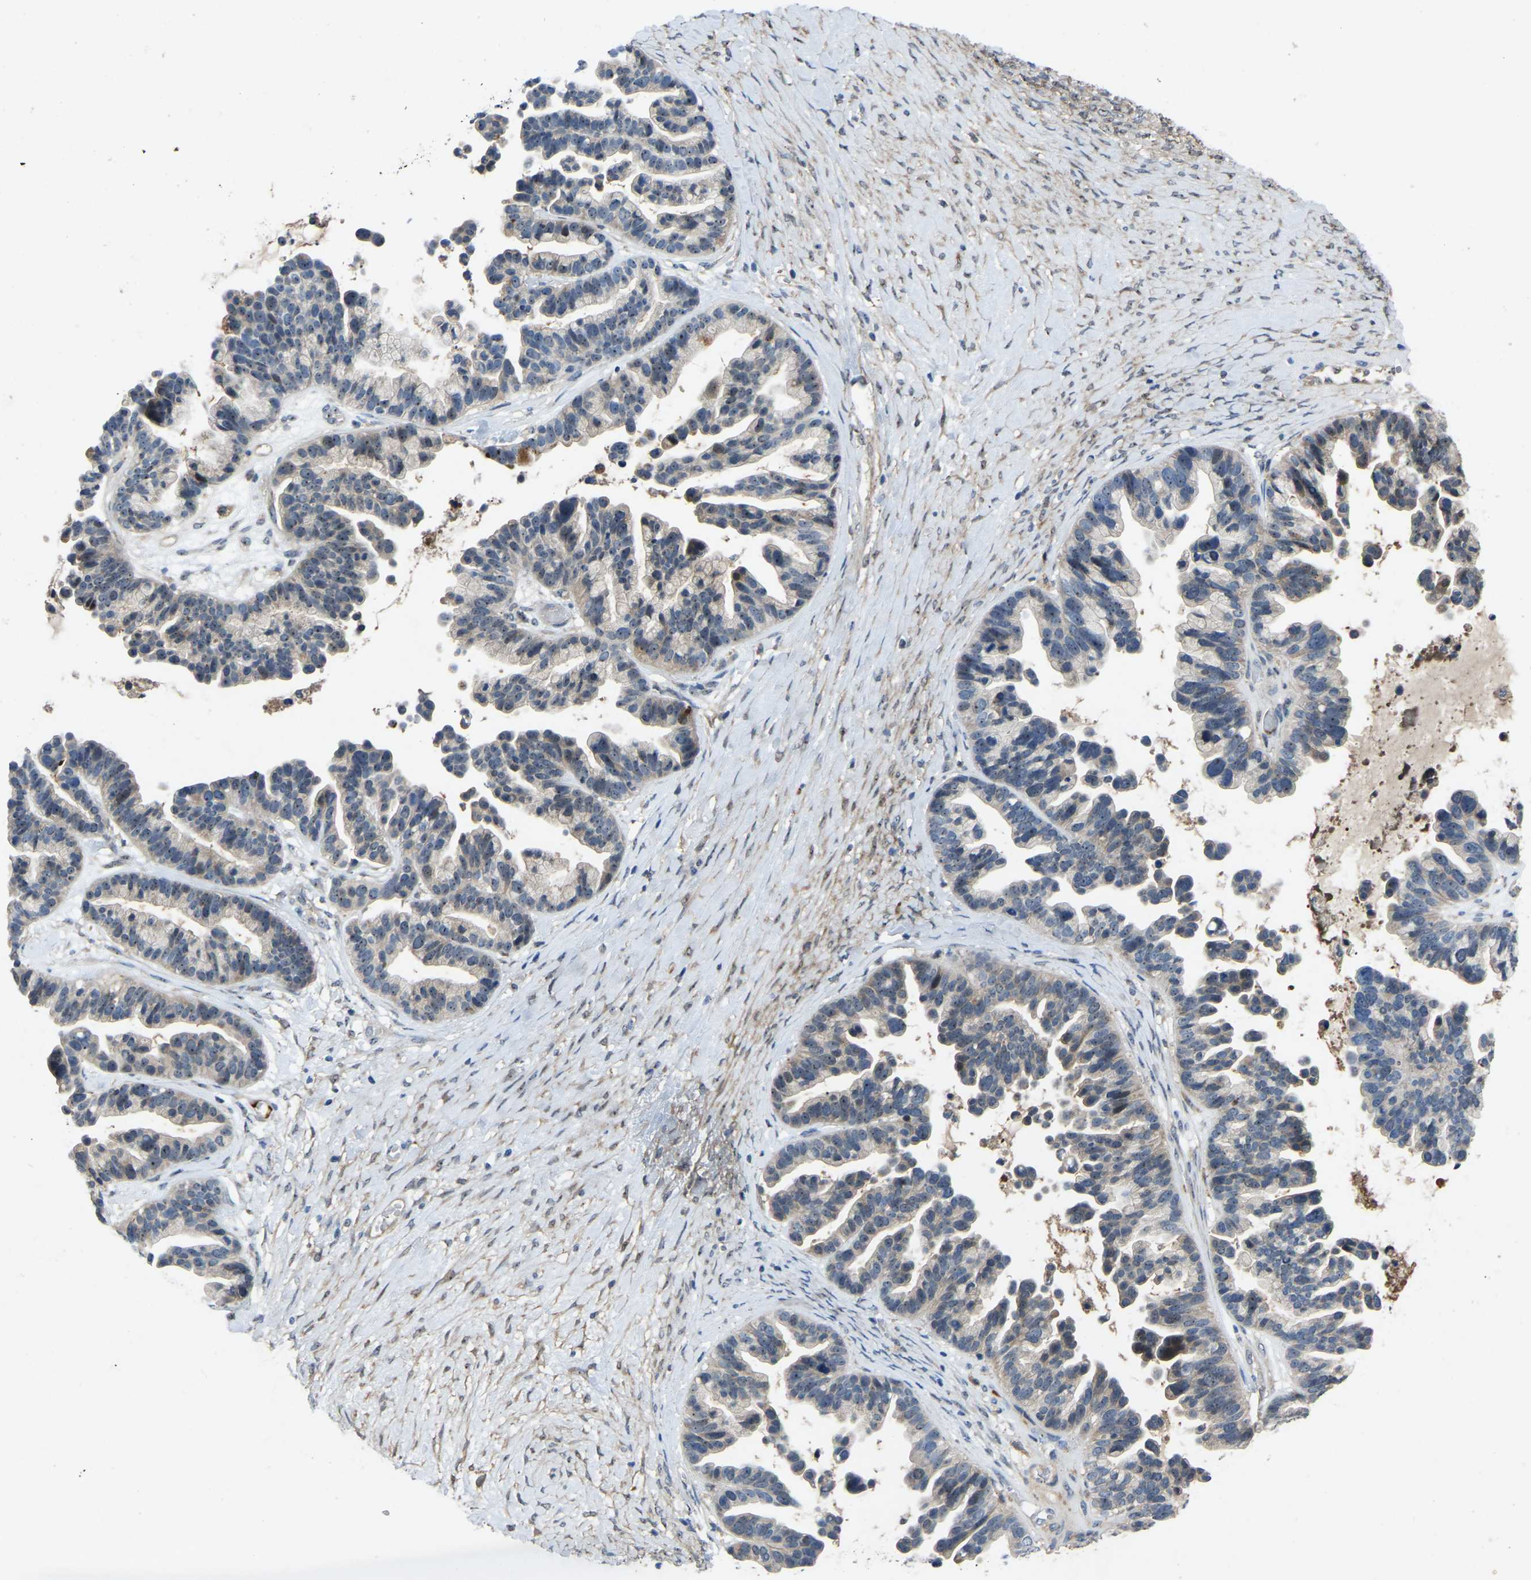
{"staining": {"intensity": "negative", "quantity": "none", "location": "none"}, "tissue": "ovarian cancer", "cell_type": "Tumor cells", "image_type": "cancer", "snomed": [{"axis": "morphology", "description": "Cystadenocarcinoma, serous, NOS"}, {"axis": "topography", "description": "Ovary"}], "caption": "The photomicrograph demonstrates no significant expression in tumor cells of ovarian serous cystadenocarcinoma.", "gene": "FHIT", "patient": {"sex": "female", "age": 56}}